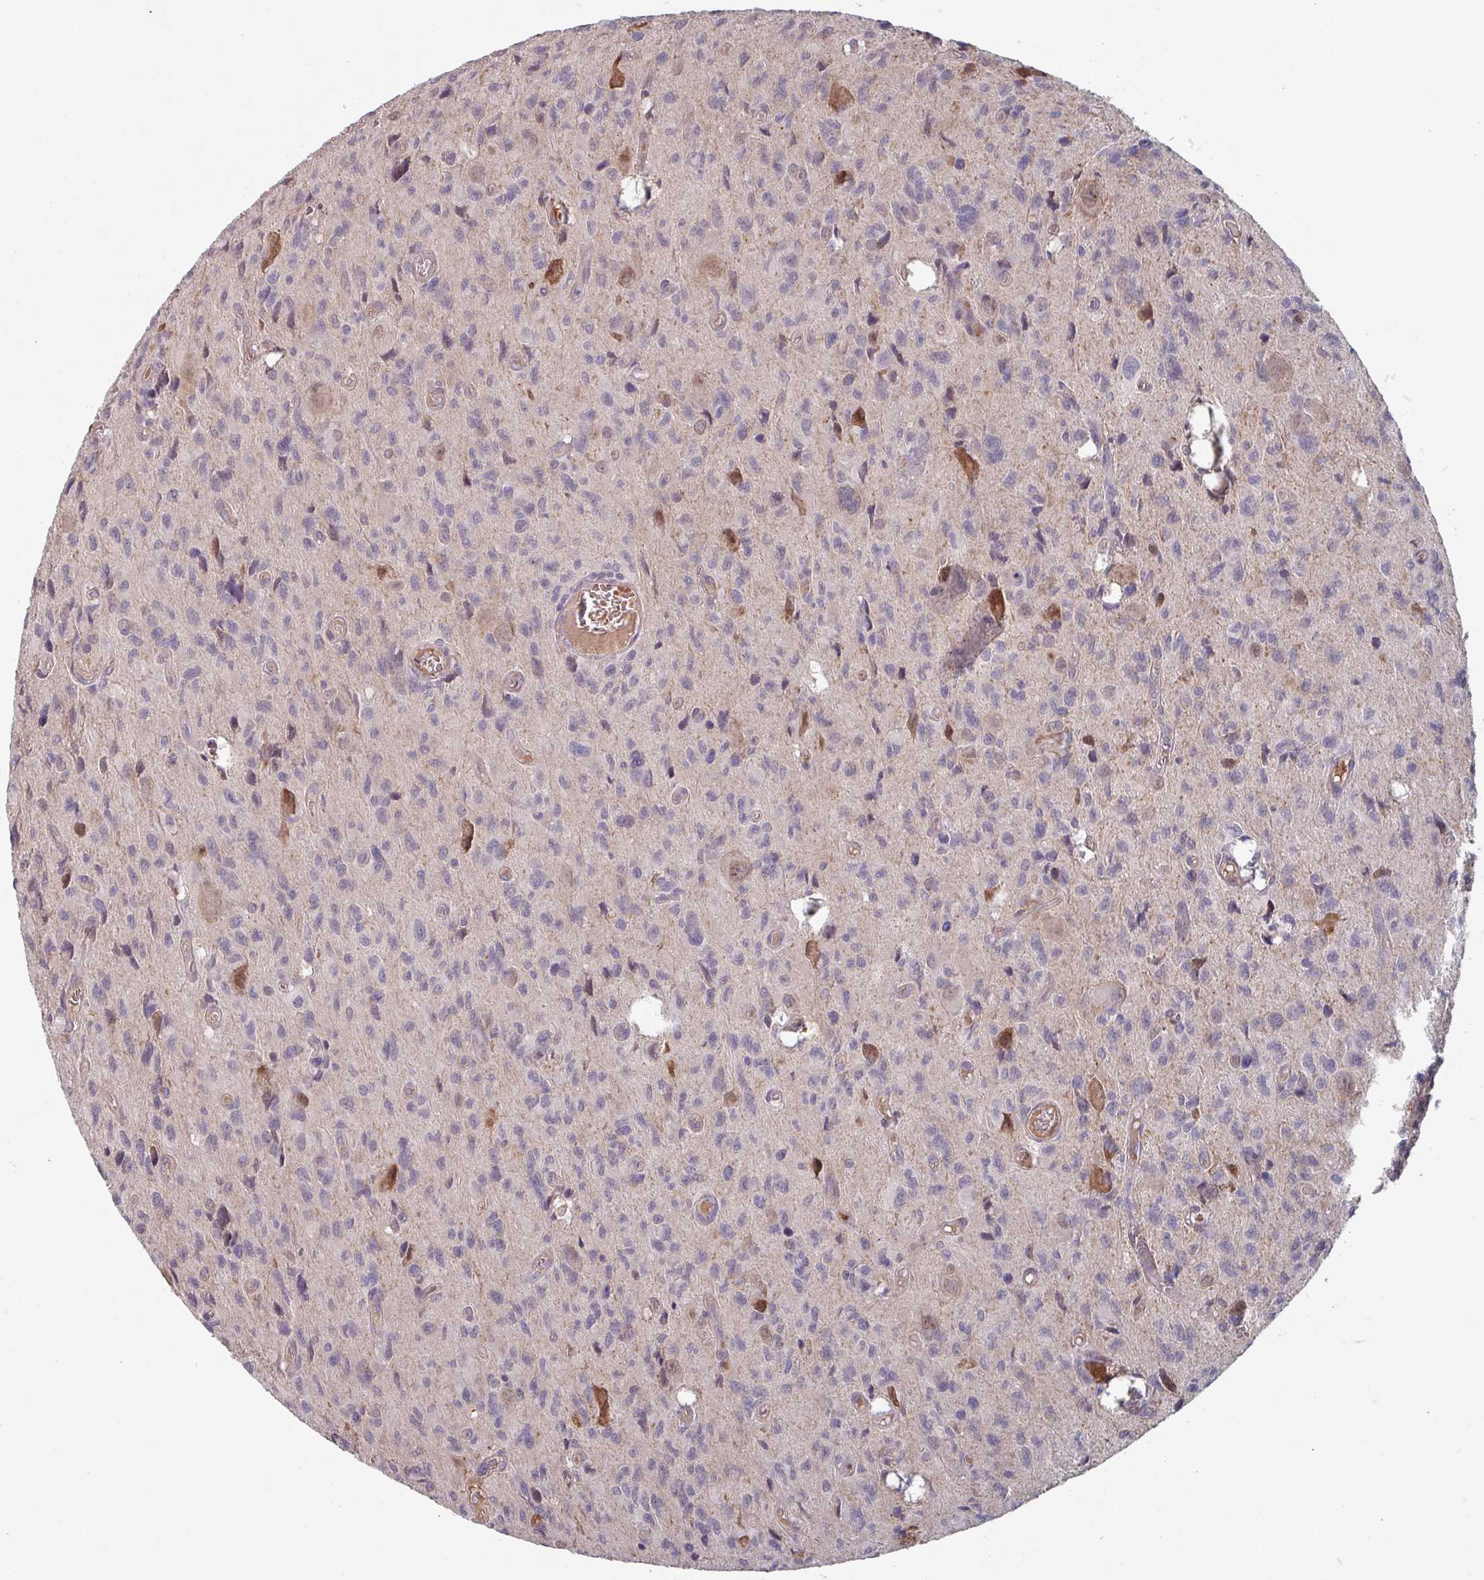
{"staining": {"intensity": "negative", "quantity": "none", "location": "none"}, "tissue": "glioma", "cell_type": "Tumor cells", "image_type": "cancer", "snomed": [{"axis": "morphology", "description": "Glioma, malignant, High grade"}, {"axis": "topography", "description": "Brain"}], "caption": "Malignant high-grade glioma stained for a protein using immunohistochemistry shows no expression tumor cells.", "gene": "C4BPB", "patient": {"sex": "male", "age": 76}}